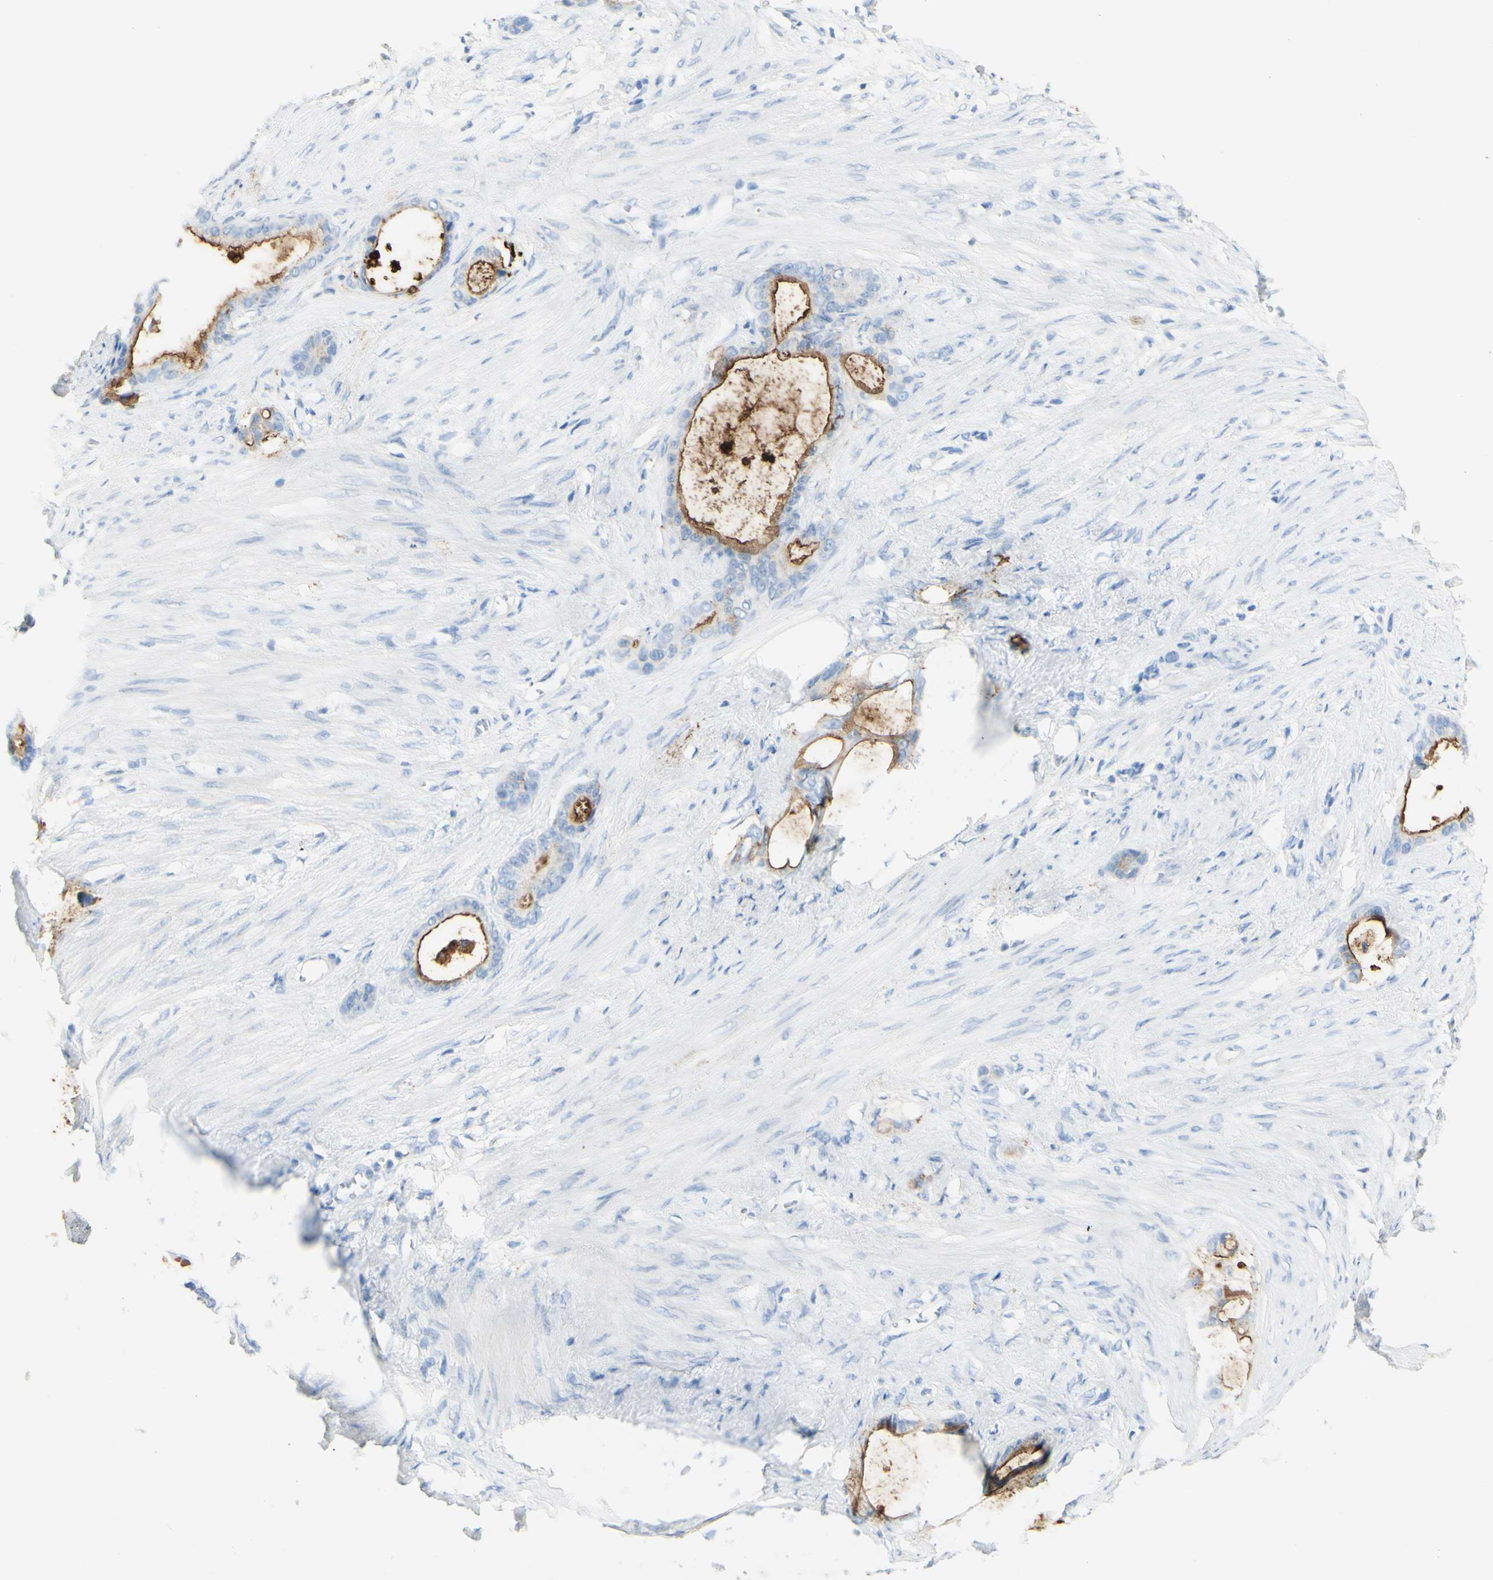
{"staining": {"intensity": "moderate", "quantity": "<25%", "location": "cytoplasmic/membranous"}, "tissue": "stomach cancer", "cell_type": "Tumor cells", "image_type": "cancer", "snomed": [{"axis": "morphology", "description": "Adenocarcinoma, NOS"}, {"axis": "topography", "description": "Stomach"}], "caption": "IHC image of neoplastic tissue: adenocarcinoma (stomach) stained using IHC displays low levels of moderate protein expression localized specifically in the cytoplasmic/membranous of tumor cells, appearing as a cytoplasmic/membranous brown color.", "gene": "TSPAN1", "patient": {"sex": "female", "age": 75}}